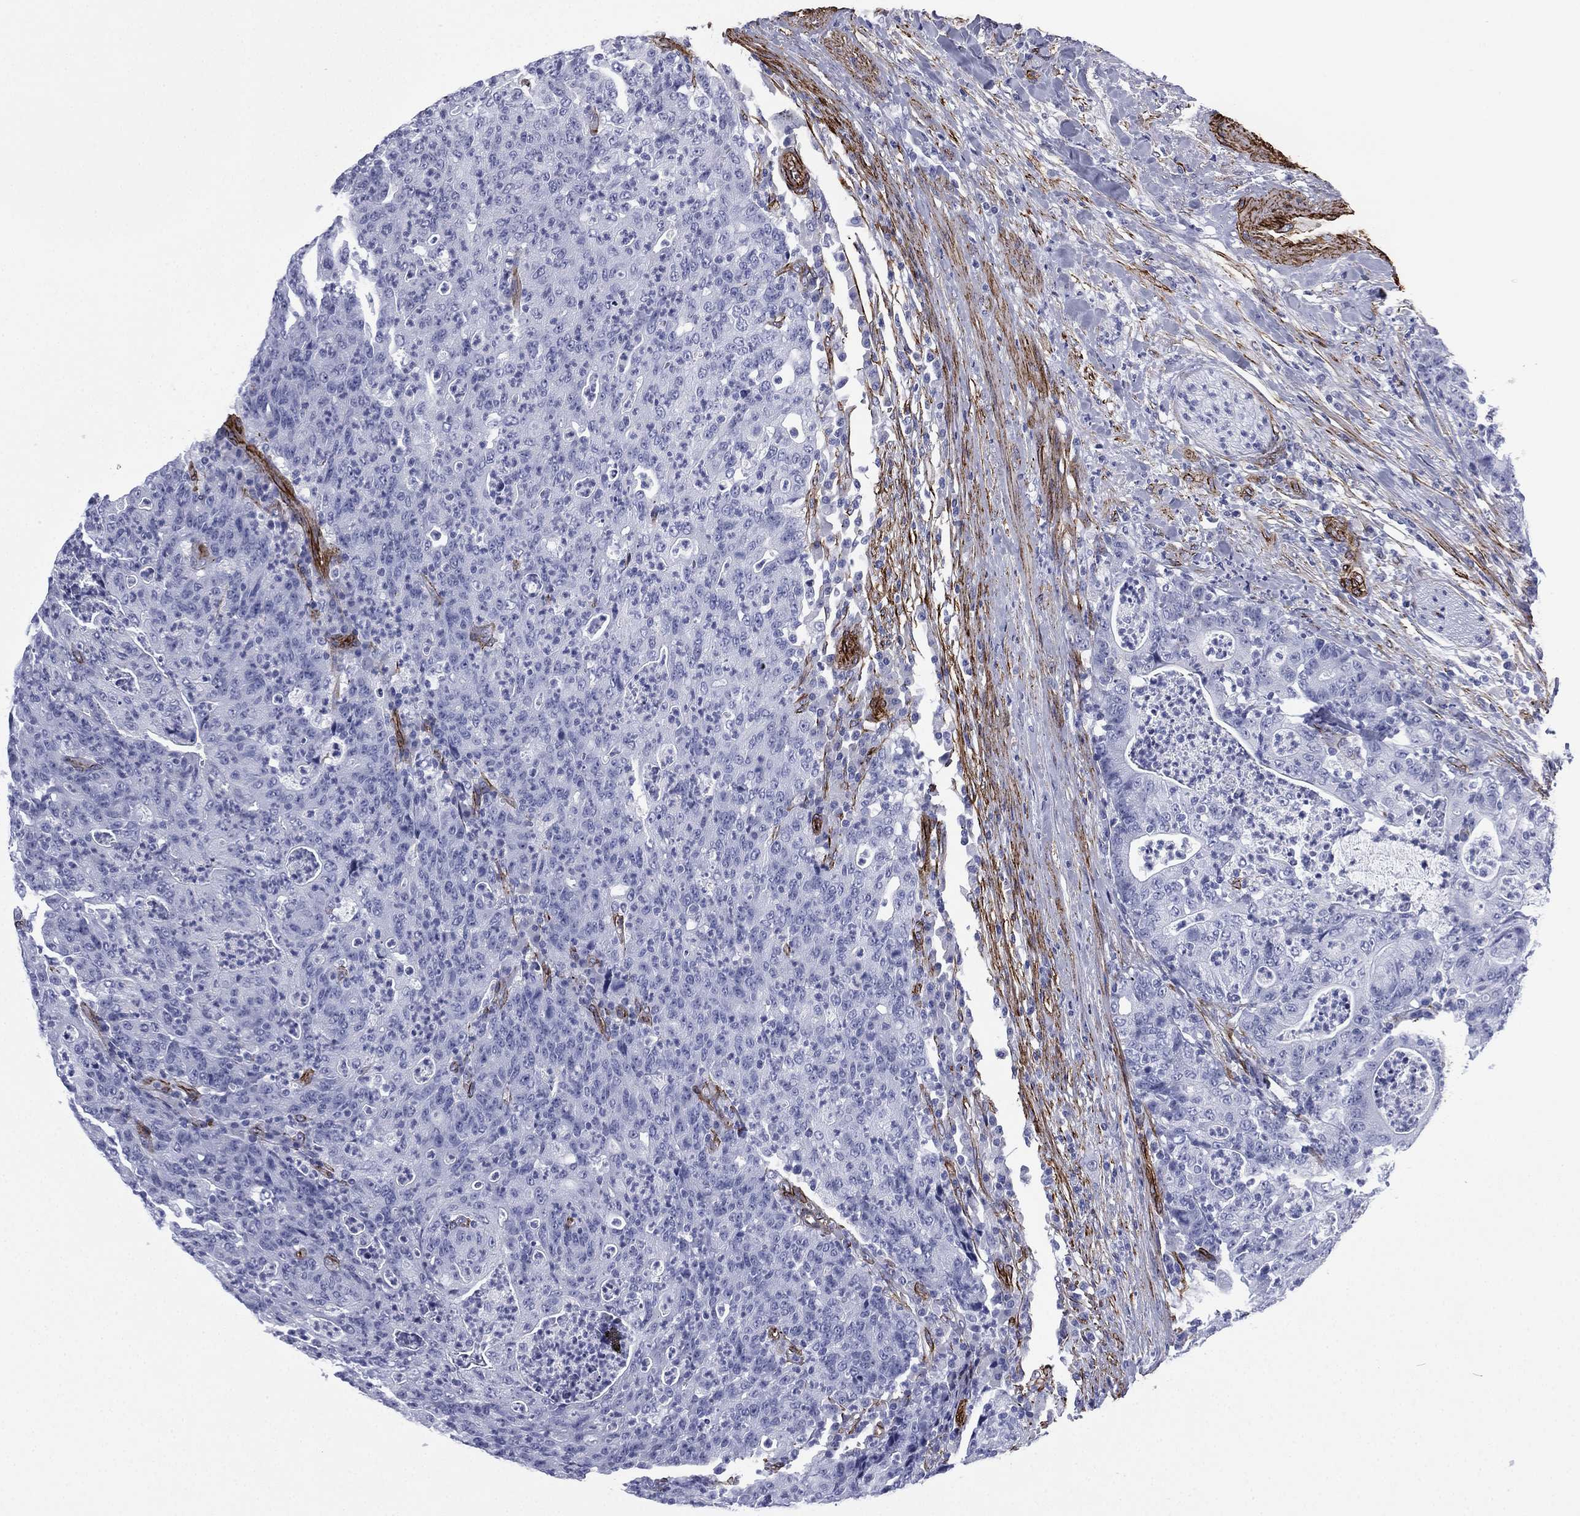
{"staining": {"intensity": "negative", "quantity": "none", "location": "none"}, "tissue": "colorectal cancer", "cell_type": "Tumor cells", "image_type": "cancer", "snomed": [{"axis": "morphology", "description": "Adenocarcinoma, NOS"}, {"axis": "topography", "description": "Colon"}], "caption": "Colorectal cancer was stained to show a protein in brown. There is no significant positivity in tumor cells.", "gene": "CAVIN3", "patient": {"sex": "male", "age": 70}}